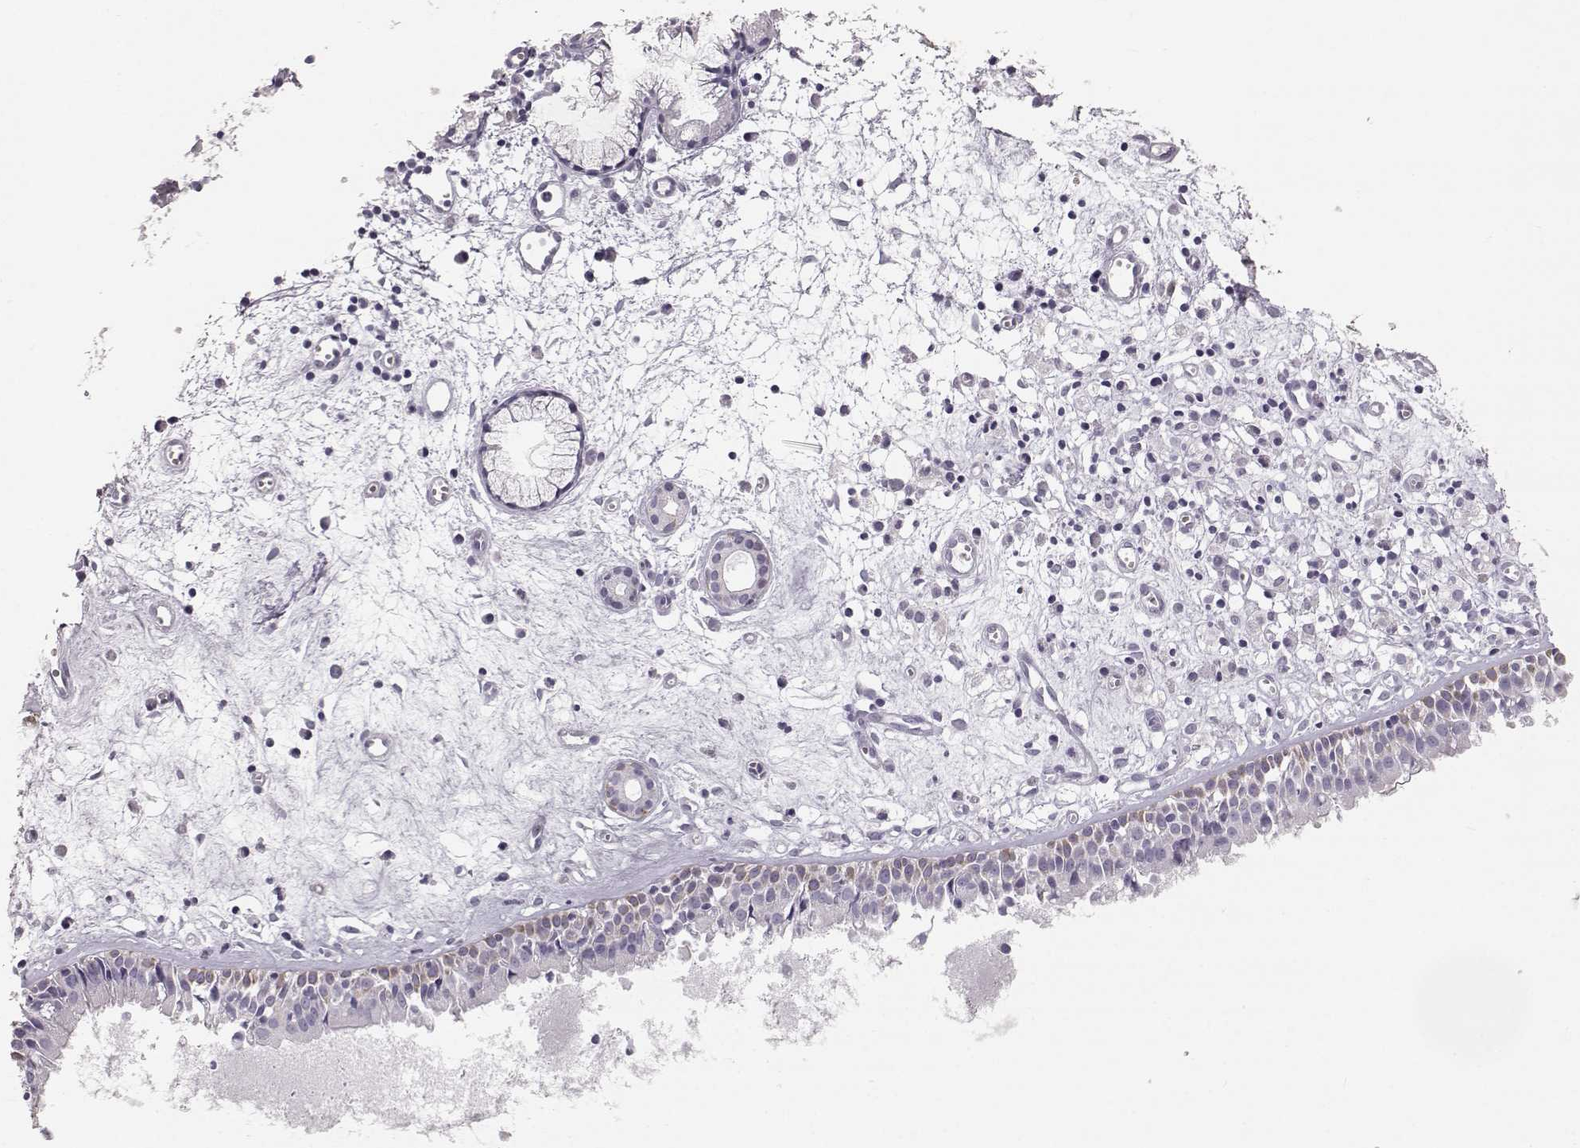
{"staining": {"intensity": "negative", "quantity": "none", "location": "none"}, "tissue": "nasopharynx", "cell_type": "Respiratory epithelial cells", "image_type": "normal", "snomed": [{"axis": "morphology", "description": "Normal tissue, NOS"}, {"axis": "topography", "description": "Nasopharynx"}], "caption": "Immunohistochemical staining of unremarkable human nasopharynx demonstrates no significant expression in respiratory epithelial cells. (IHC, brightfield microscopy, high magnification).", "gene": "KRT31", "patient": {"sex": "male", "age": 61}}